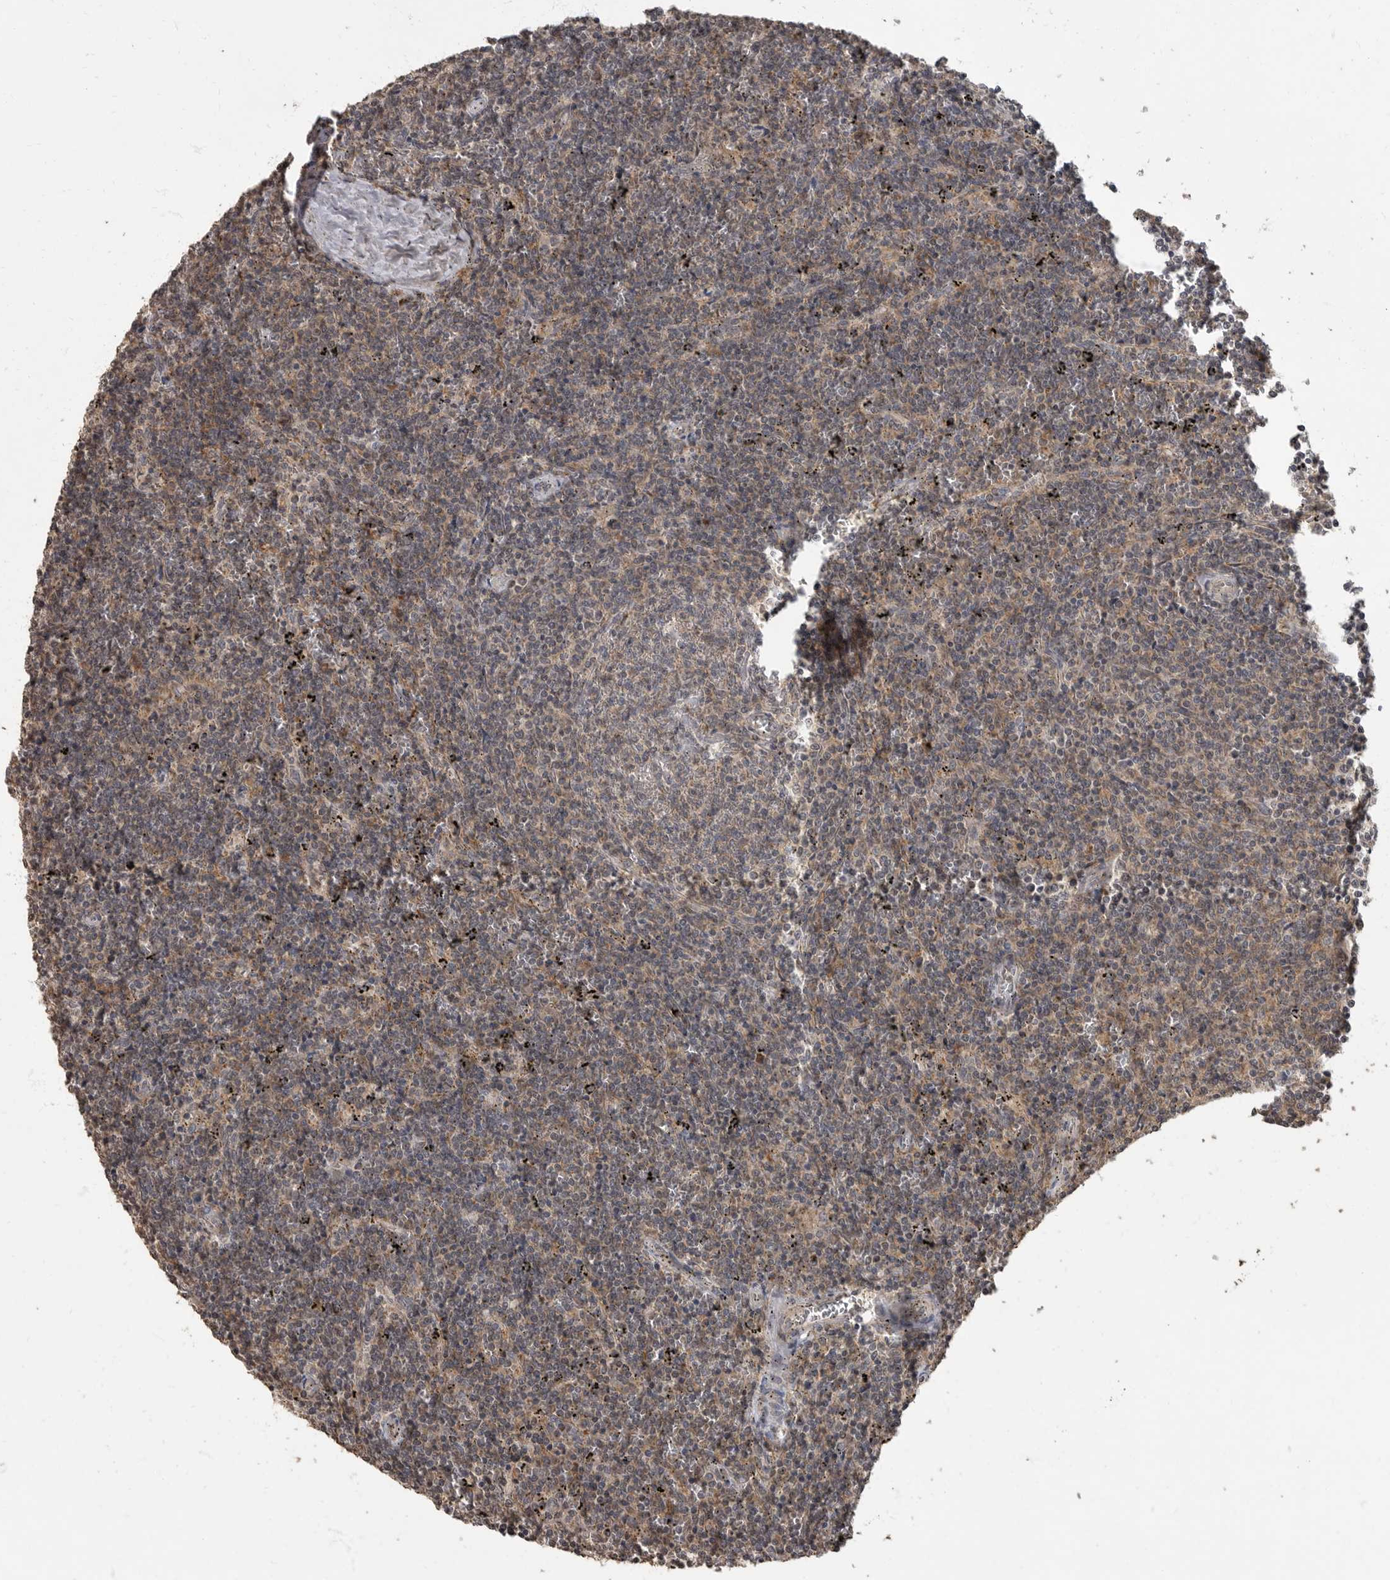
{"staining": {"intensity": "weak", "quantity": ">75%", "location": "cytoplasmic/membranous"}, "tissue": "lymphoma", "cell_type": "Tumor cells", "image_type": "cancer", "snomed": [{"axis": "morphology", "description": "Malignant lymphoma, non-Hodgkin's type, Low grade"}, {"axis": "topography", "description": "Spleen"}], "caption": "Protein expression analysis of low-grade malignant lymphoma, non-Hodgkin's type shows weak cytoplasmic/membranous expression in approximately >75% of tumor cells. (DAB = brown stain, brightfield microscopy at high magnification).", "gene": "MAFG", "patient": {"sex": "female", "age": 50}}